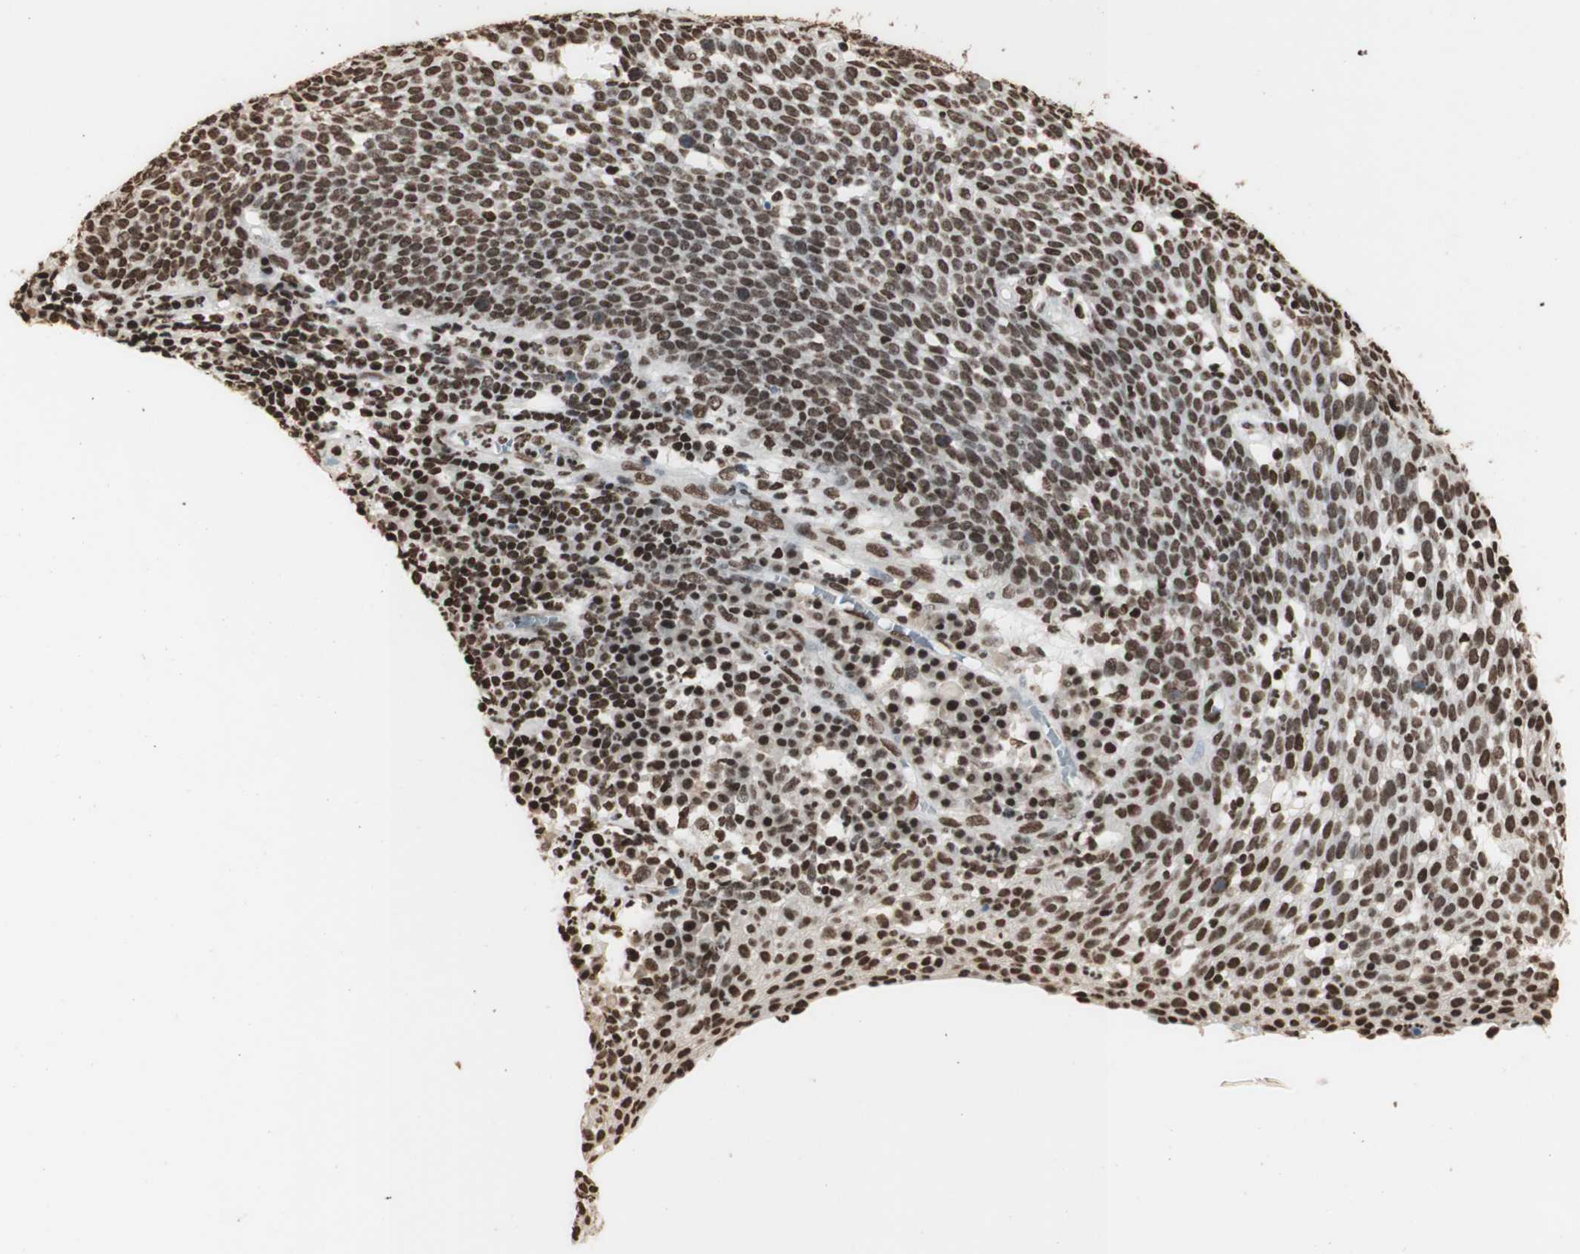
{"staining": {"intensity": "strong", "quantity": ">75%", "location": "nuclear"}, "tissue": "cervical cancer", "cell_type": "Tumor cells", "image_type": "cancer", "snomed": [{"axis": "morphology", "description": "Squamous cell carcinoma, NOS"}, {"axis": "topography", "description": "Cervix"}], "caption": "Protein expression analysis of cervical cancer shows strong nuclear positivity in about >75% of tumor cells.", "gene": "HNRNPA2B1", "patient": {"sex": "female", "age": 34}}